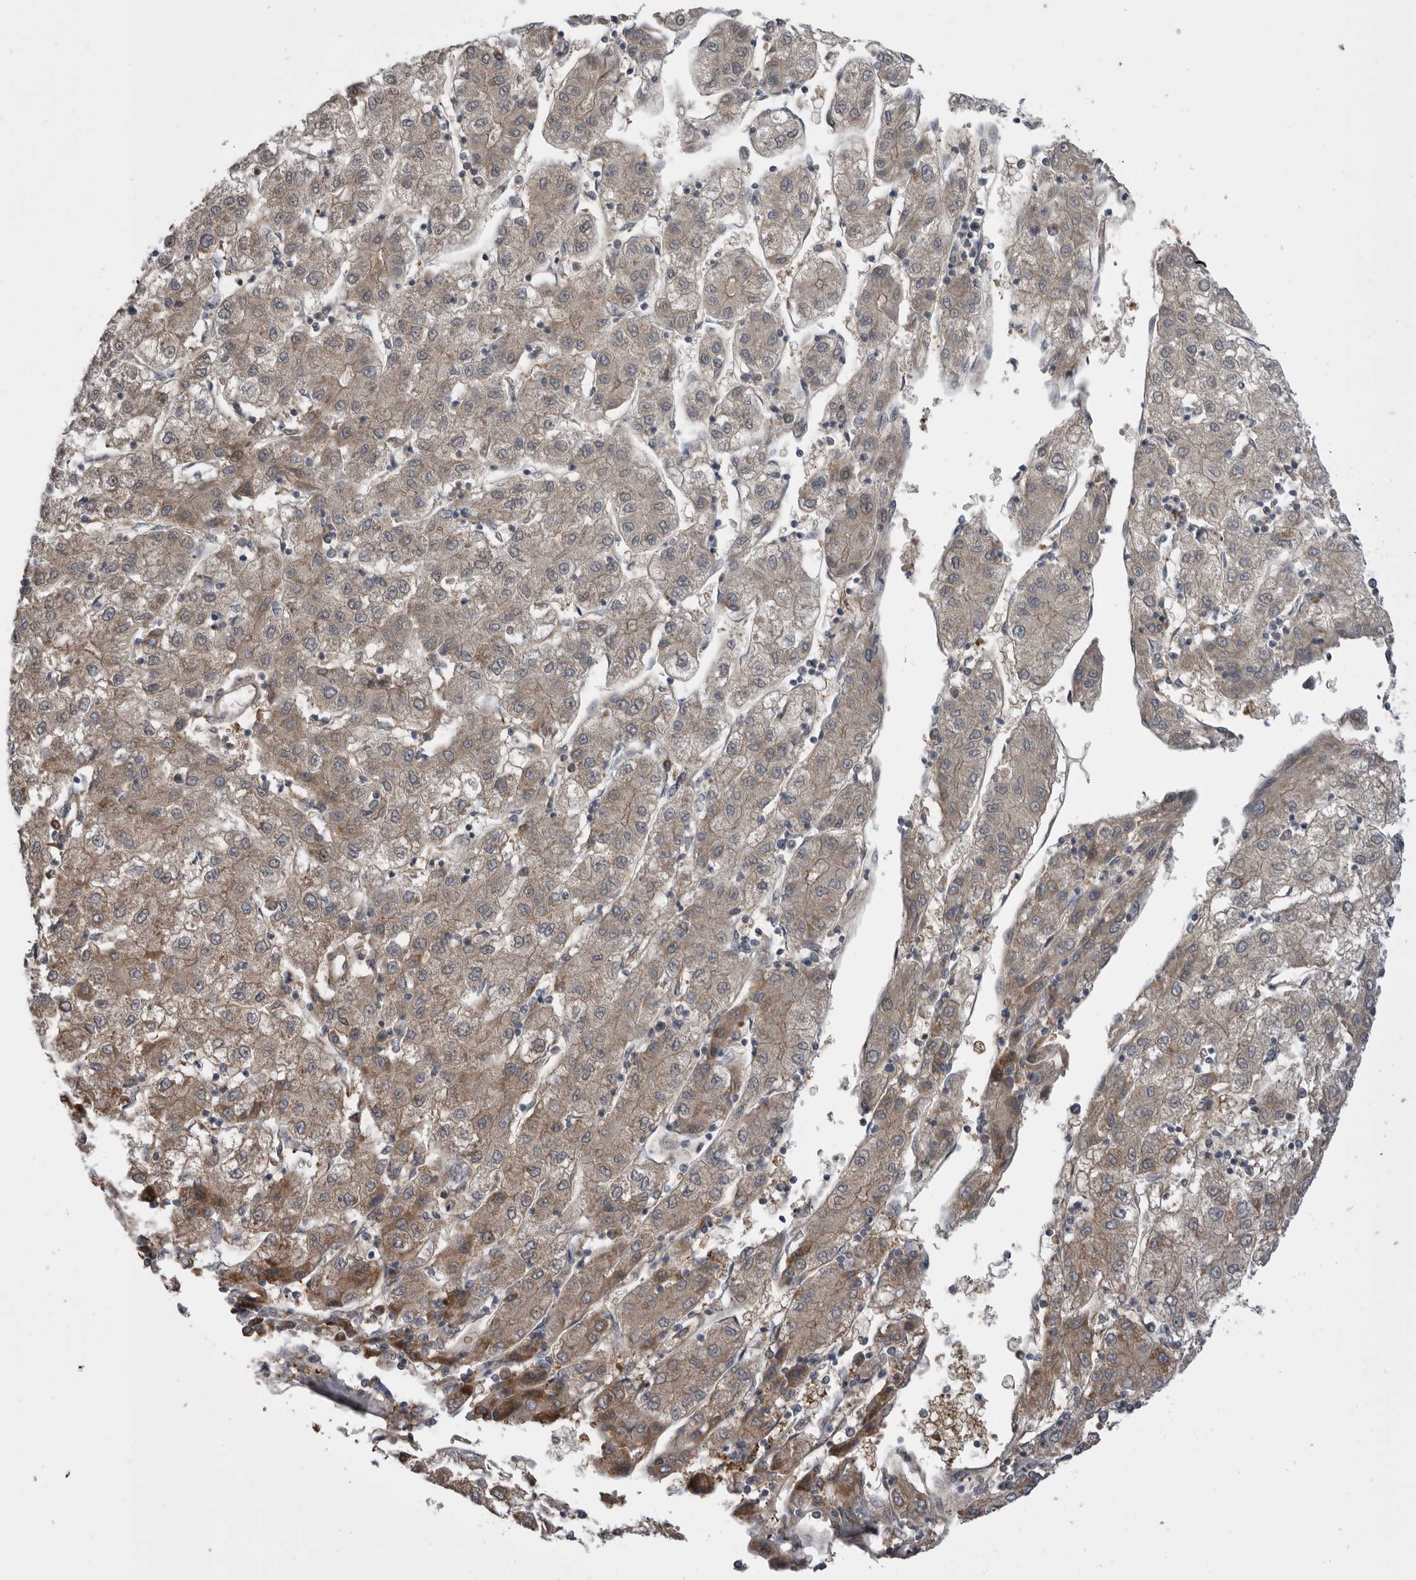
{"staining": {"intensity": "weak", "quantity": "<25%", "location": "cytoplasmic/membranous"}, "tissue": "liver cancer", "cell_type": "Tumor cells", "image_type": "cancer", "snomed": [{"axis": "morphology", "description": "Carcinoma, Hepatocellular, NOS"}, {"axis": "topography", "description": "Liver"}], "caption": "An image of hepatocellular carcinoma (liver) stained for a protein displays no brown staining in tumor cells.", "gene": "RAB3GAP2", "patient": {"sex": "male", "age": 72}}